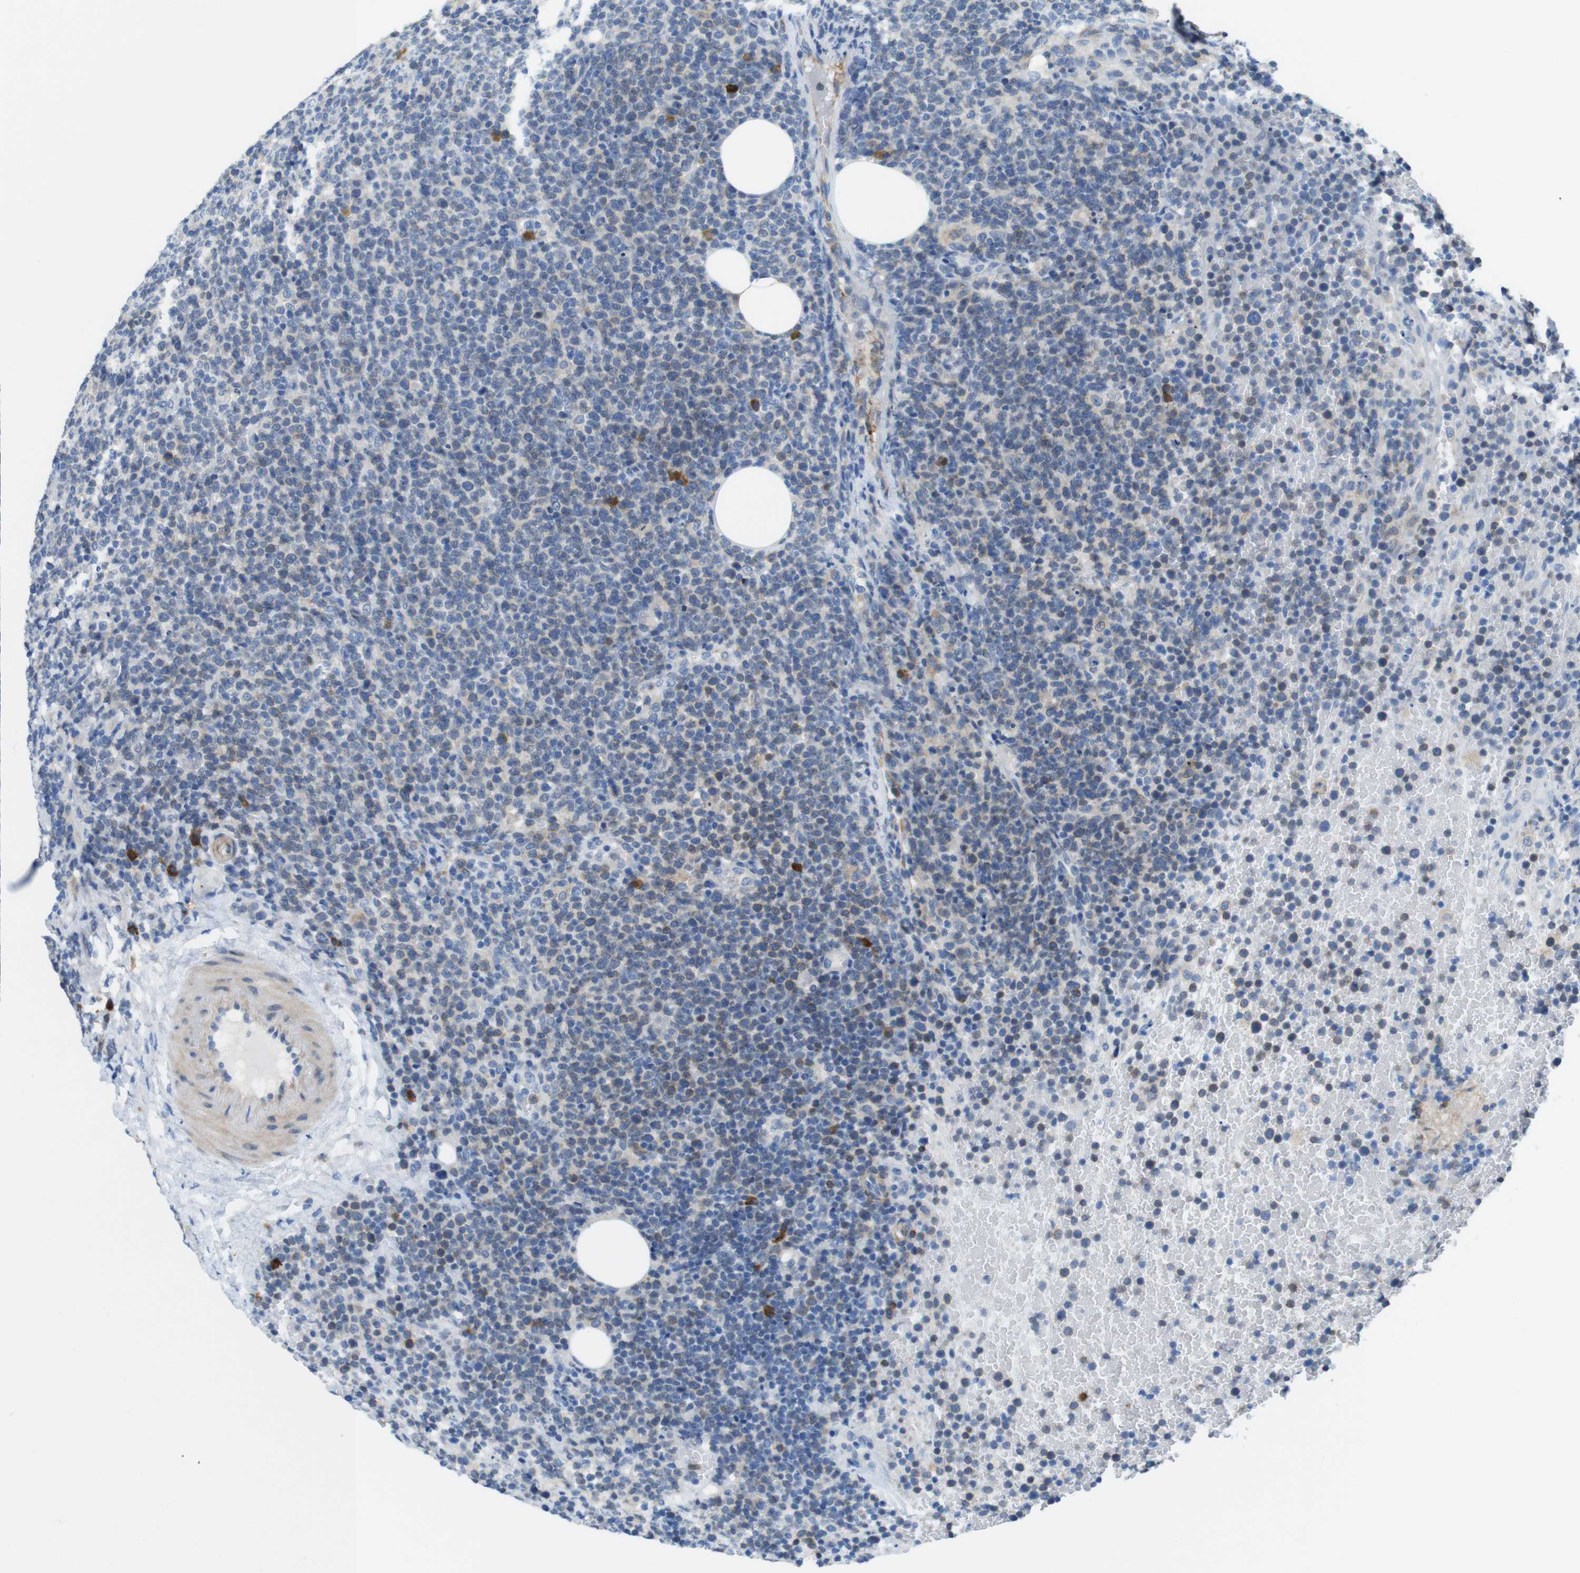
{"staining": {"intensity": "negative", "quantity": "none", "location": "none"}, "tissue": "lymphoma", "cell_type": "Tumor cells", "image_type": "cancer", "snomed": [{"axis": "morphology", "description": "Malignant lymphoma, non-Hodgkin's type, High grade"}, {"axis": "topography", "description": "Lymph node"}], "caption": "Micrograph shows no protein staining in tumor cells of lymphoma tissue.", "gene": "CLMN", "patient": {"sex": "male", "age": 61}}